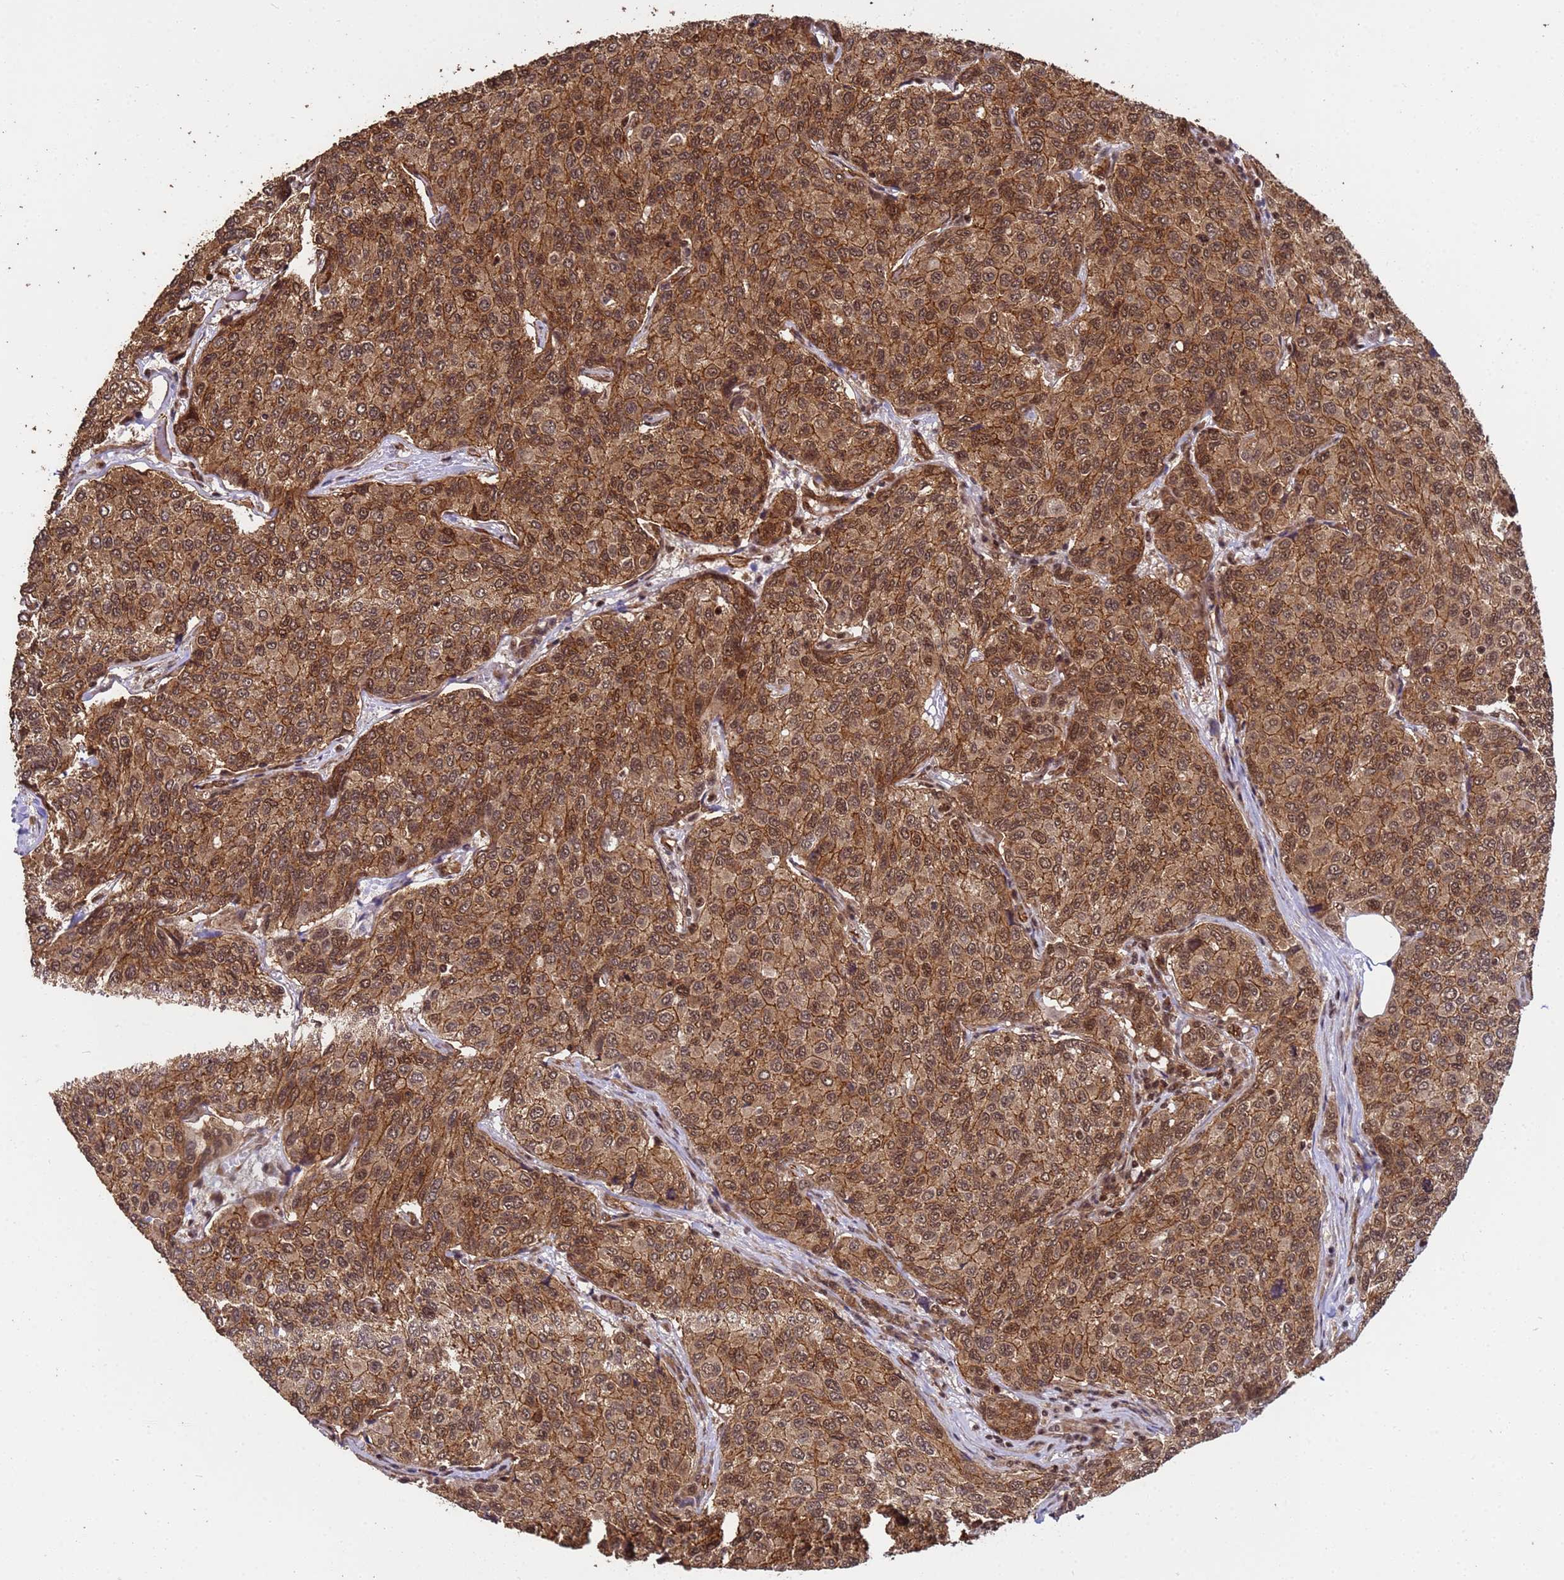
{"staining": {"intensity": "strong", "quantity": ">75%", "location": "cytoplasmic/membranous,nuclear"}, "tissue": "breast cancer", "cell_type": "Tumor cells", "image_type": "cancer", "snomed": [{"axis": "morphology", "description": "Duct carcinoma"}, {"axis": "topography", "description": "Breast"}], "caption": "Protein expression analysis of breast cancer (intraductal carcinoma) reveals strong cytoplasmic/membranous and nuclear positivity in about >75% of tumor cells.", "gene": "SYF2", "patient": {"sex": "female", "age": 55}}